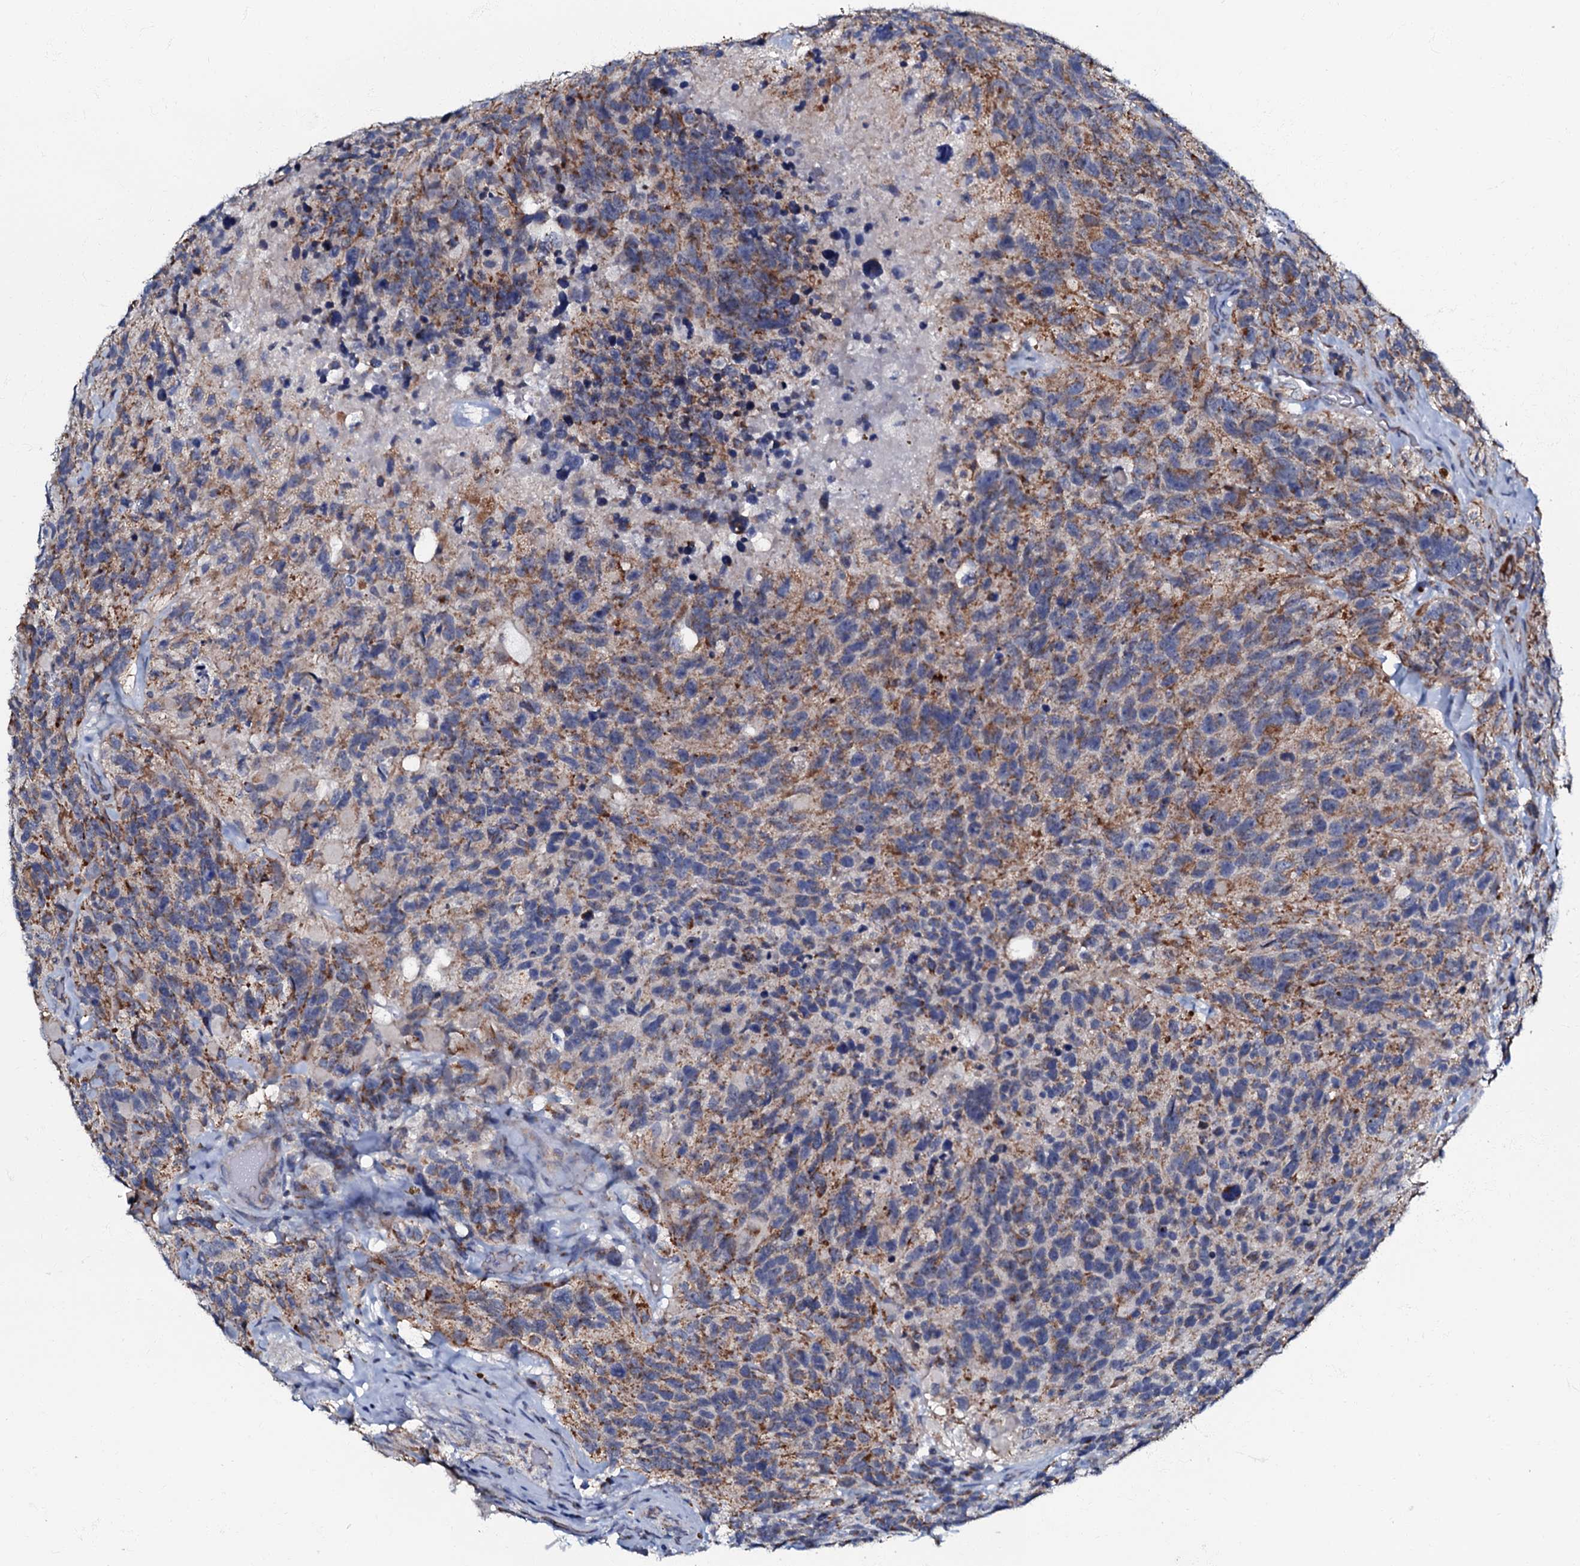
{"staining": {"intensity": "moderate", "quantity": "25%-75%", "location": "cytoplasmic/membranous"}, "tissue": "glioma", "cell_type": "Tumor cells", "image_type": "cancer", "snomed": [{"axis": "morphology", "description": "Glioma, malignant, High grade"}, {"axis": "topography", "description": "Brain"}], "caption": "Human glioma stained for a protein (brown) exhibits moderate cytoplasmic/membranous positive positivity in about 25%-75% of tumor cells.", "gene": "MRPL51", "patient": {"sex": "male", "age": 69}}